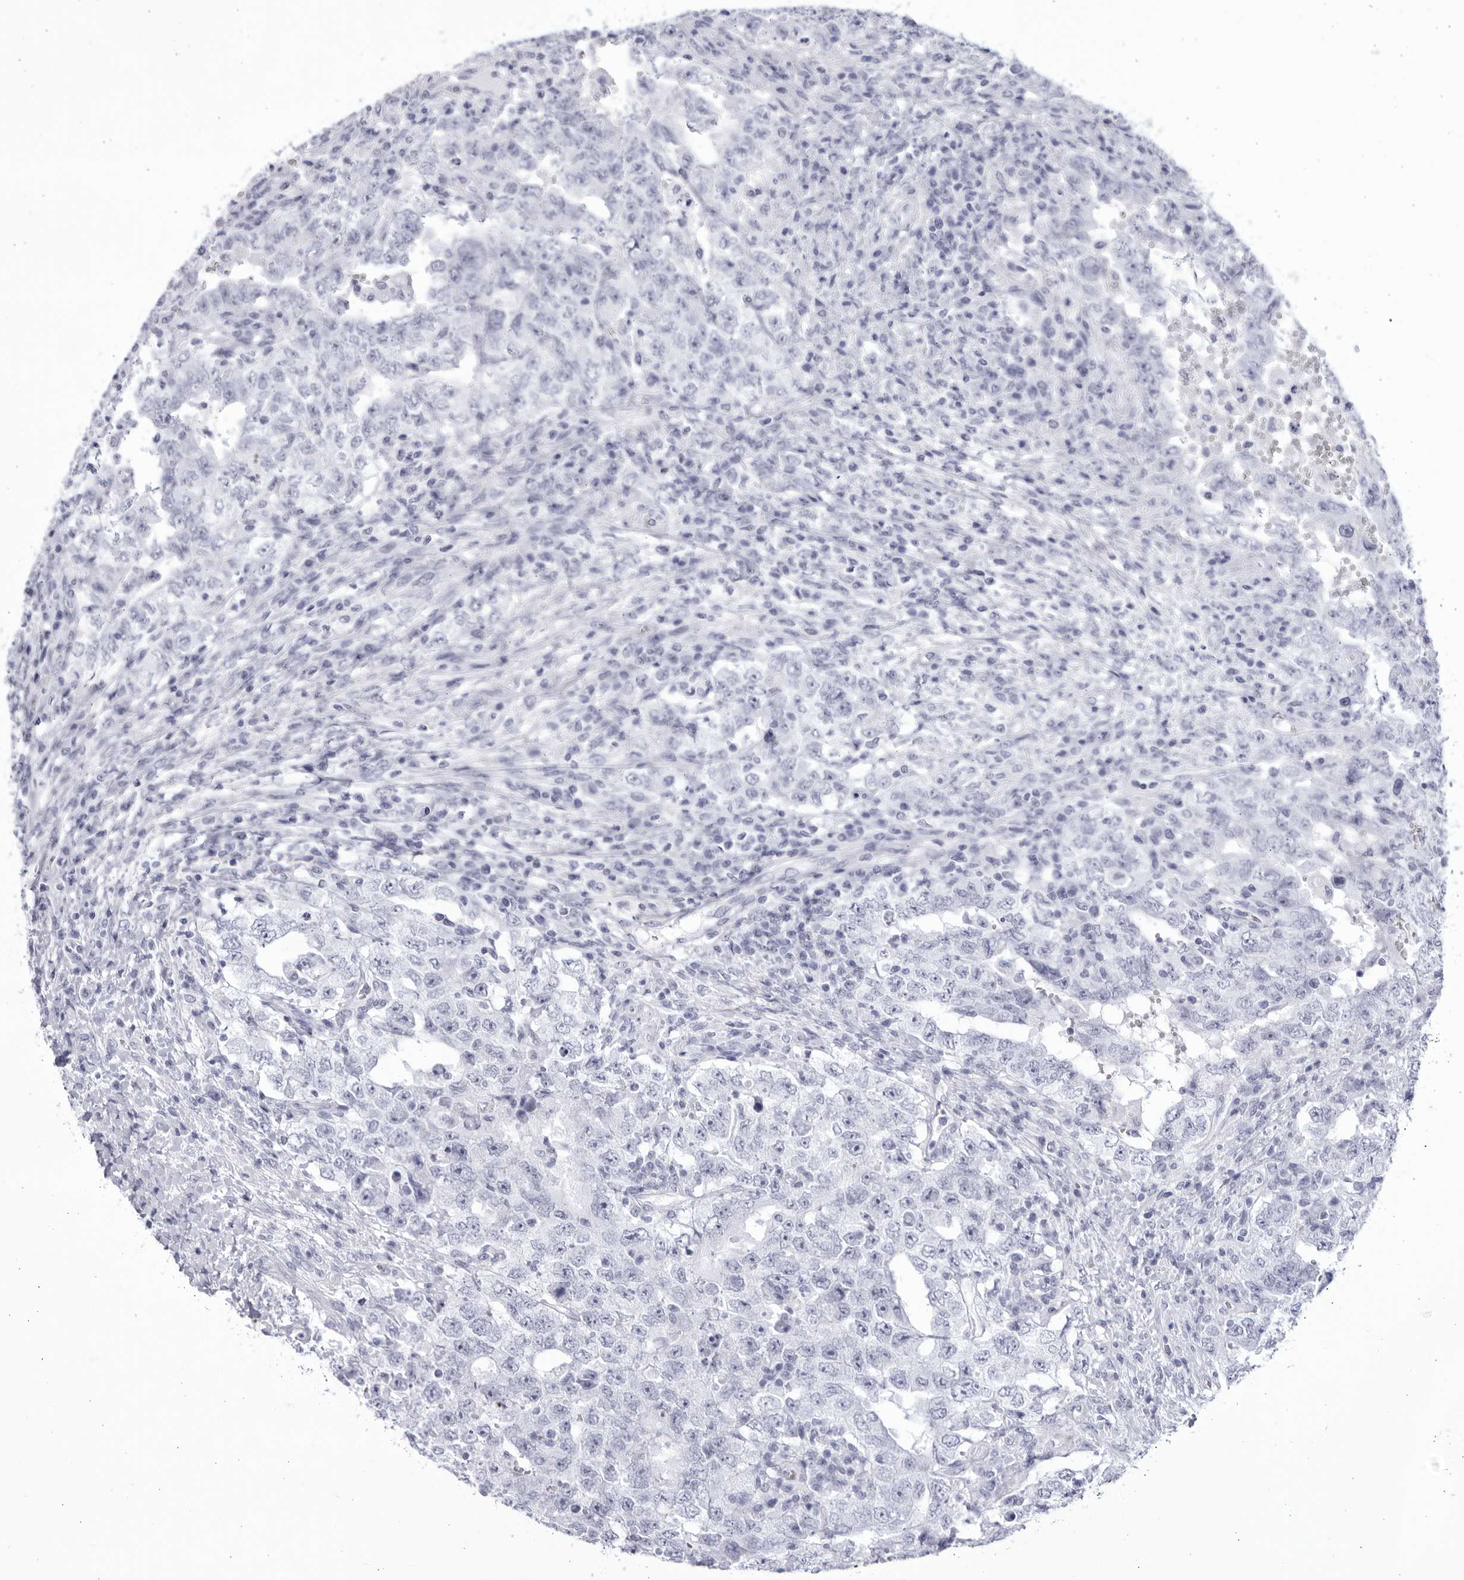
{"staining": {"intensity": "negative", "quantity": "none", "location": "none"}, "tissue": "testis cancer", "cell_type": "Tumor cells", "image_type": "cancer", "snomed": [{"axis": "morphology", "description": "Carcinoma, Embryonal, NOS"}, {"axis": "topography", "description": "Testis"}], "caption": "High power microscopy image of an immunohistochemistry (IHC) histopathology image of embryonal carcinoma (testis), revealing no significant staining in tumor cells.", "gene": "CCDC181", "patient": {"sex": "male", "age": 26}}